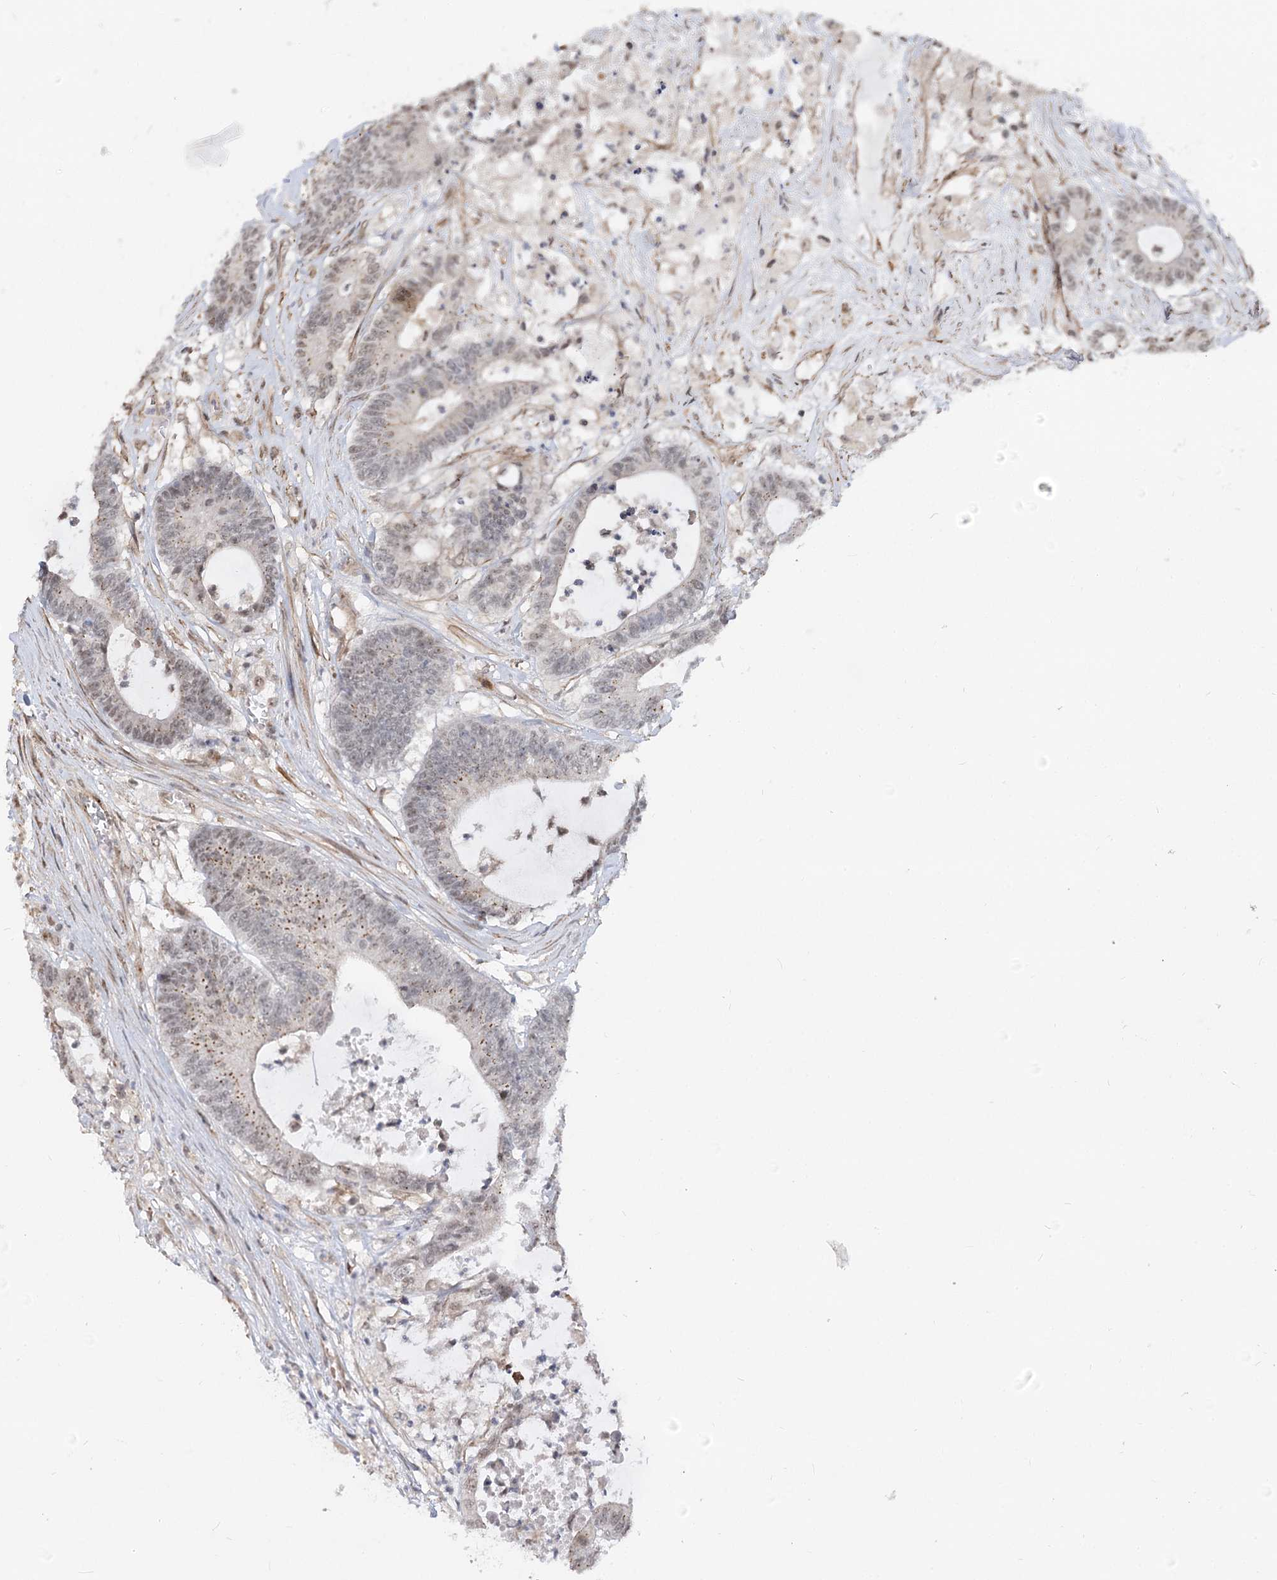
{"staining": {"intensity": "moderate", "quantity": "25%-75%", "location": "cytoplasmic/membranous,nuclear"}, "tissue": "colorectal cancer", "cell_type": "Tumor cells", "image_type": "cancer", "snomed": [{"axis": "morphology", "description": "Adenocarcinoma, NOS"}, {"axis": "topography", "description": "Colon"}], "caption": "Immunohistochemistry micrograph of colorectal adenocarcinoma stained for a protein (brown), which demonstrates medium levels of moderate cytoplasmic/membranous and nuclear staining in approximately 25%-75% of tumor cells.", "gene": "GNL3L", "patient": {"sex": "female", "age": 84}}